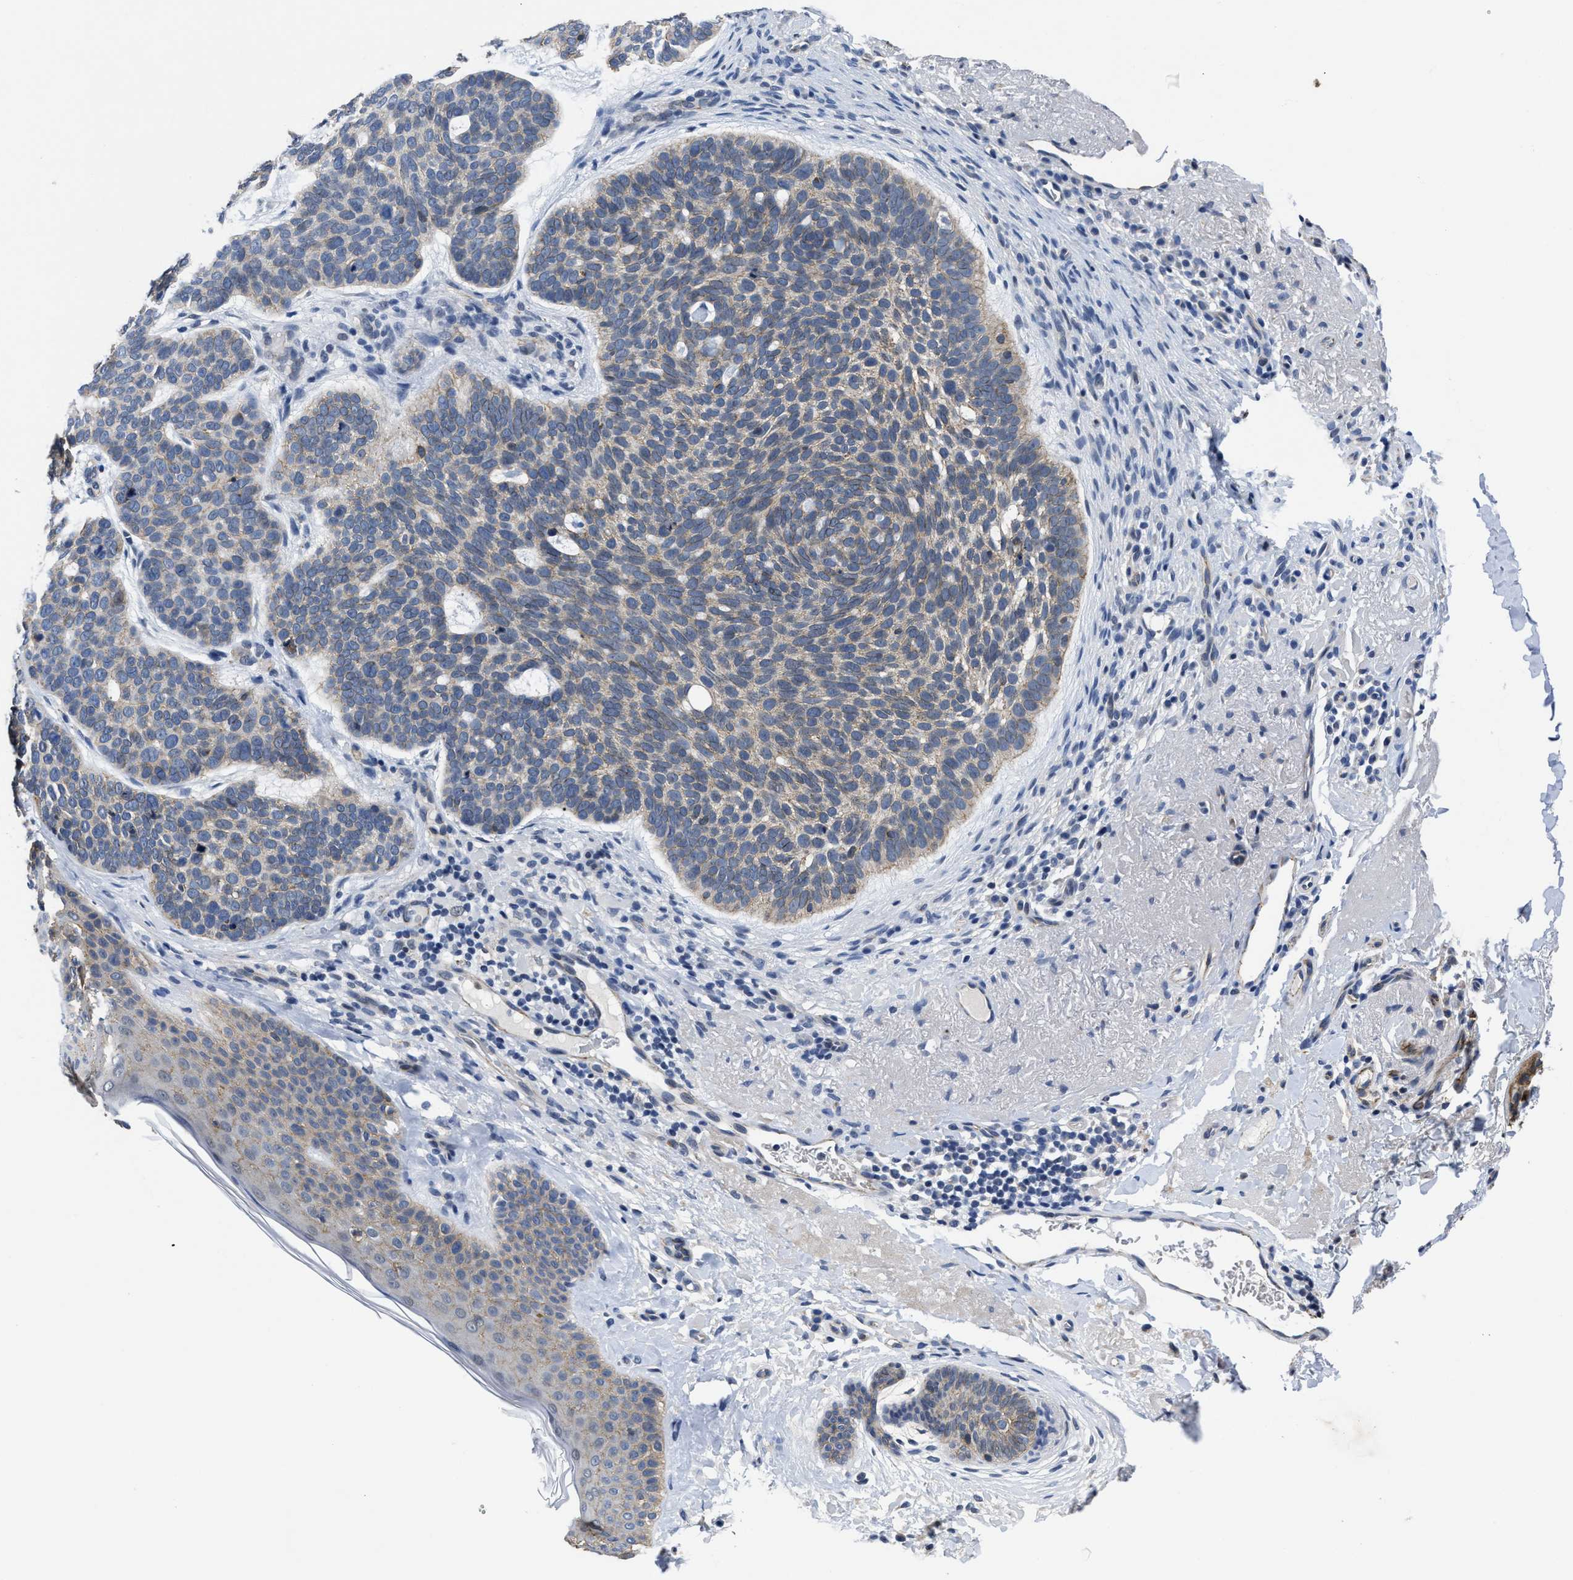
{"staining": {"intensity": "weak", "quantity": "<25%", "location": "cytoplasmic/membranous"}, "tissue": "skin cancer", "cell_type": "Tumor cells", "image_type": "cancer", "snomed": [{"axis": "morphology", "description": "Basal cell carcinoma"}, {"axis": "topography", "description": "Skin"}, {"axis": "topography", "description": "Skin of head"}], "caption": "Immunohistochemistry histopathology image of skin basal cell carcinoma stained for a protein (brown), which reveals no expression in tumor cells. (DAB (3,3'-diaminobenzidine) immunohistochemistry visualized using brightfield microscopy, high magnification).", "gene": "GHITM", "patient": {"sex": "female", "age": 85}}